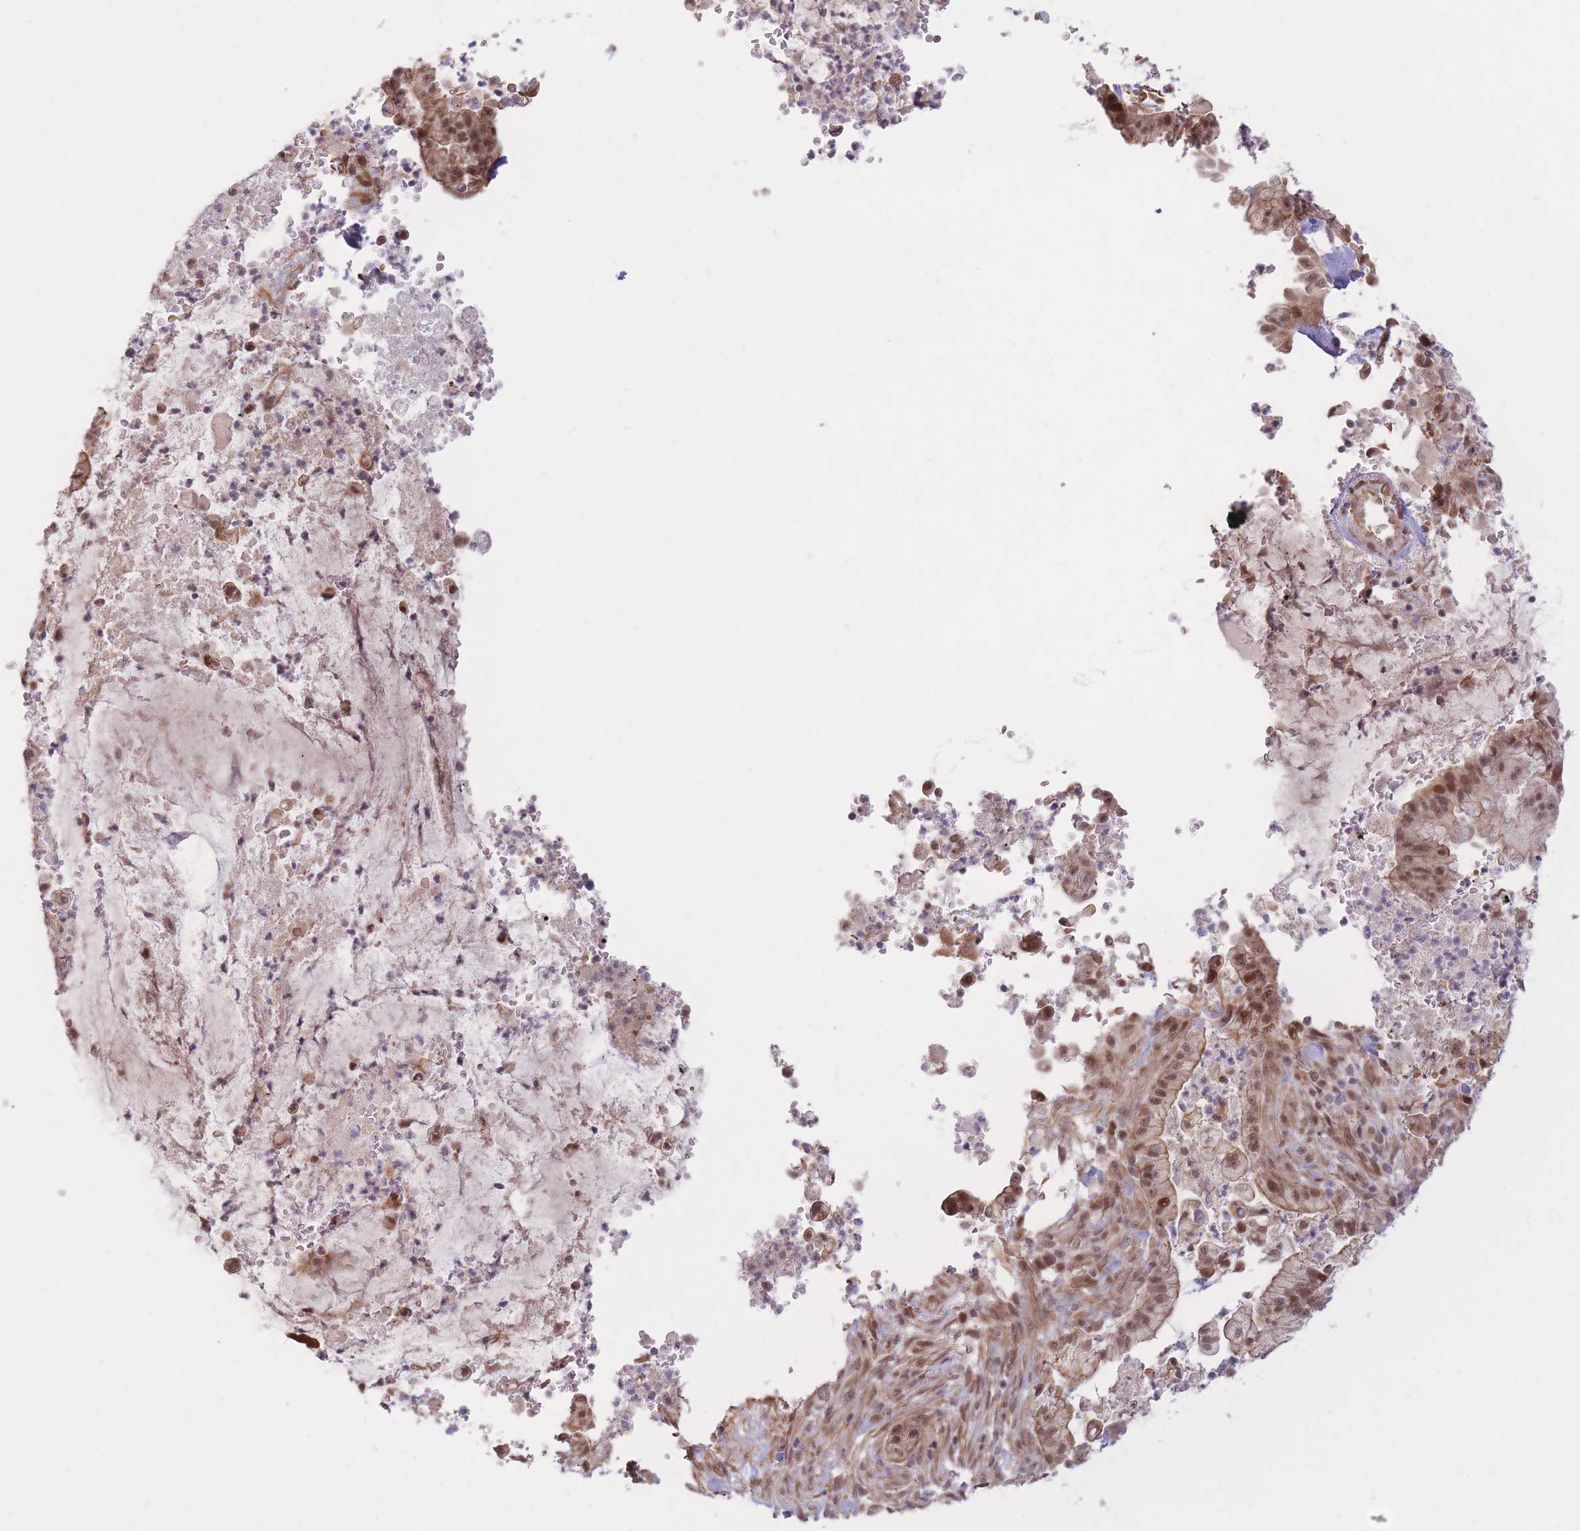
{"staining": {"intensity": "moderate", "quantity": "25%-75%", "location": "cytoplasmic/membranous,nuclear"}, "tissue": "pancreatic cancer", "cell_type": "Tumor cells", "image_type": "cancer", "snomed": [{"axis": "morphology", "description": "Adenocarcinoma, NOS"}, {"axis": "topography", "description": "Pancreas"}], "caption": "The histopathology image exhibits immunohistochemical staining of pancreatic cancer. There is moderate cytoplasmic/membranous and nuclear staining is appreciated in approximately 25%-75% of tumor cells.", "gene": "ERICH6B", "patient": {"sex": "male", "age": 44}}